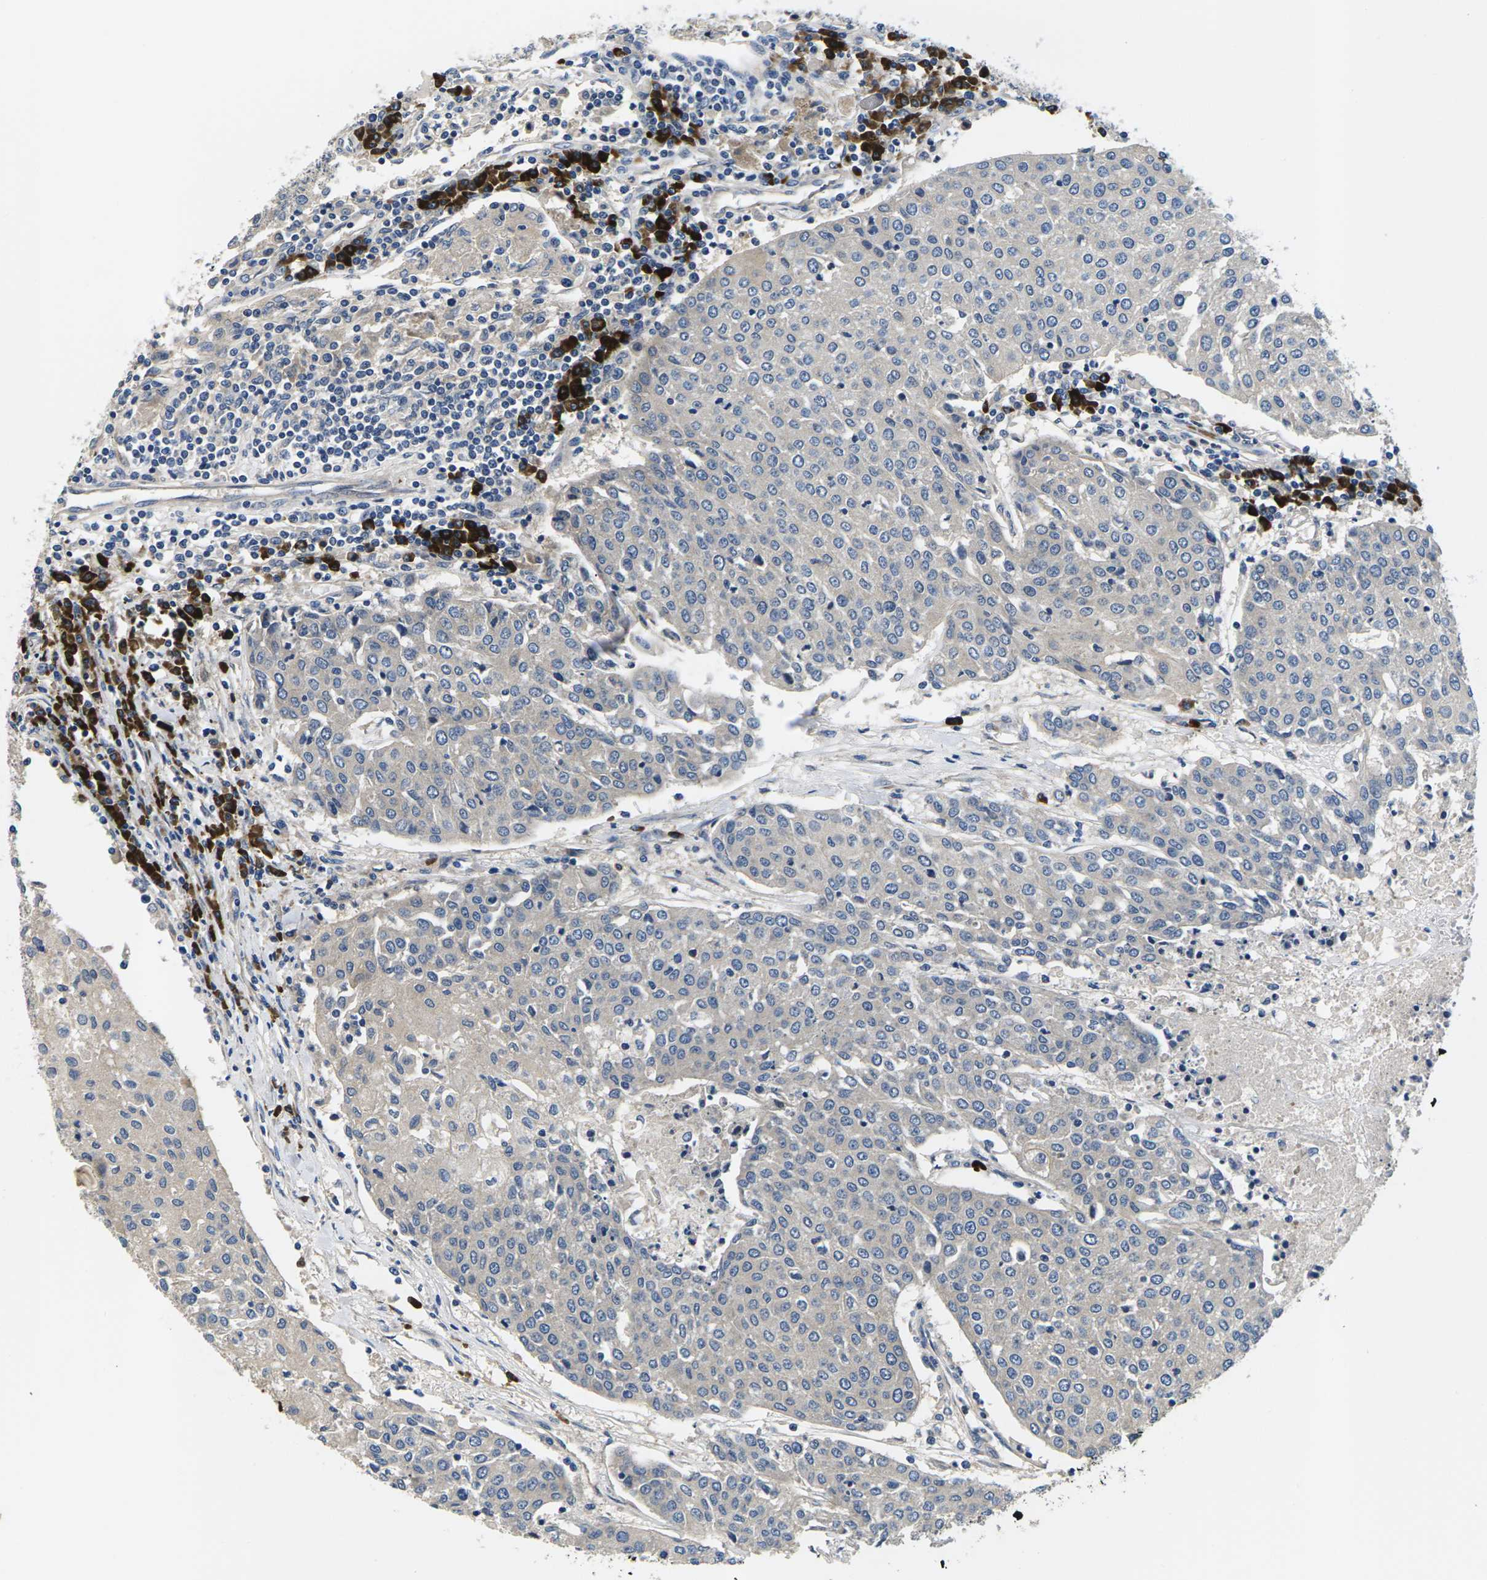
{"staining": {"intensity": "negative", "quantity": "none", "location": "none"}, "tissue": "urothelial cancer", "cell_type": "Tumor cells", "image_type": "cancer", "snomed": [{"axis": "morphology", "description": "Urothelial carcinoma, High grade"}, {"axis": "topography", "description": "Urinary bladder"}], "caption": "Human urothelial cancer stained for a protein using immunohistochemistry demonstrates no expression in tumor cells.", "gene": "PLCE1", "patient": {"sex": "female", "age": 85}}